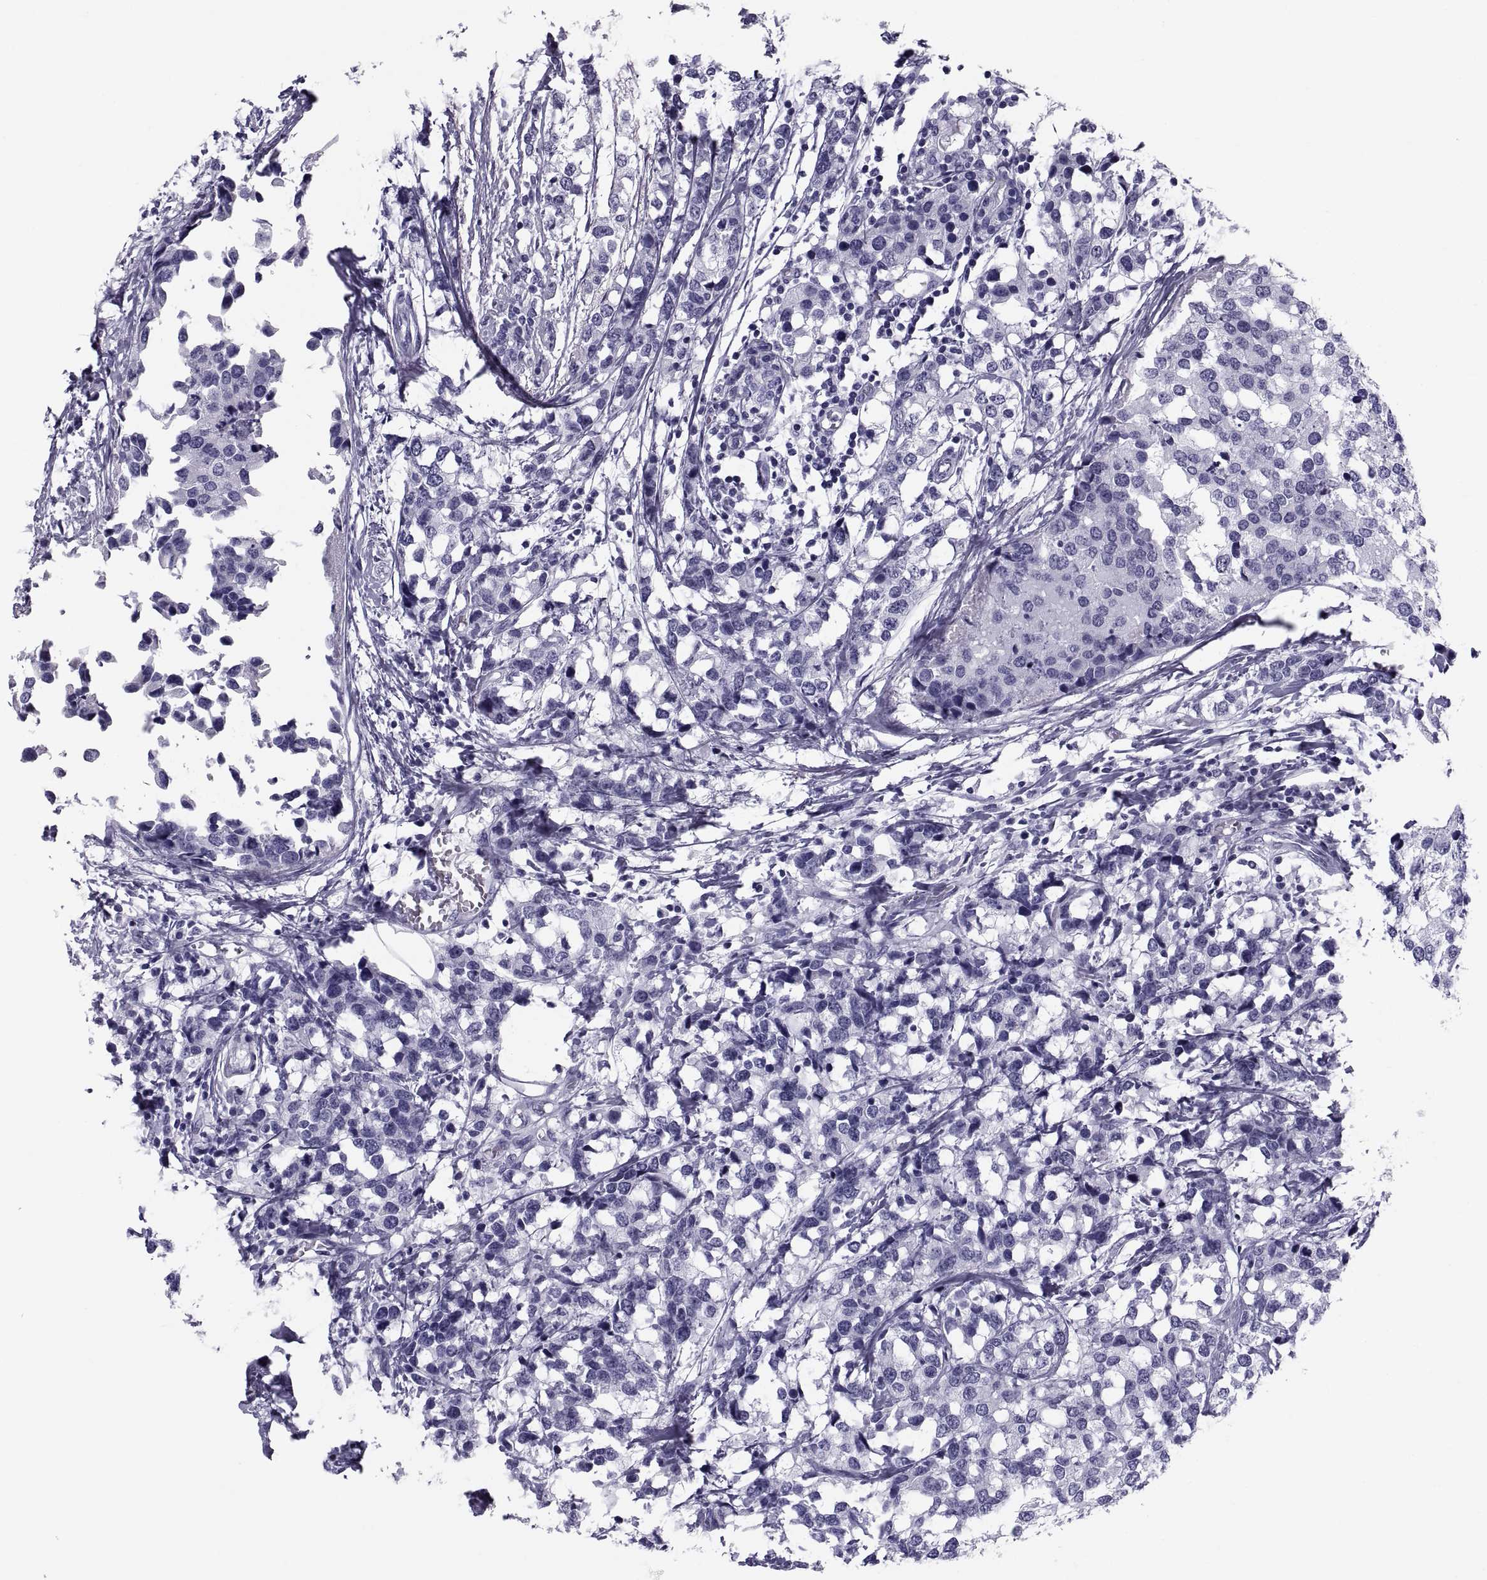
{"staining": {"intensity": "negative", "quantity": "none", "location": "none"}, "tissue": "breast cancer", "cell_type": "Tumor cells", "image_type": "cancer", "snomed": [{"axis": "morphology", "description": "Lobular carcinoma"}, {"axis": "topography", "description": "Breast"}], "caption": "Tumor cells are negative for protein expression in human lobular carcinoma (breast).", "gene": "CRISP1", "patient": {"sex": "female", "age": 59}}